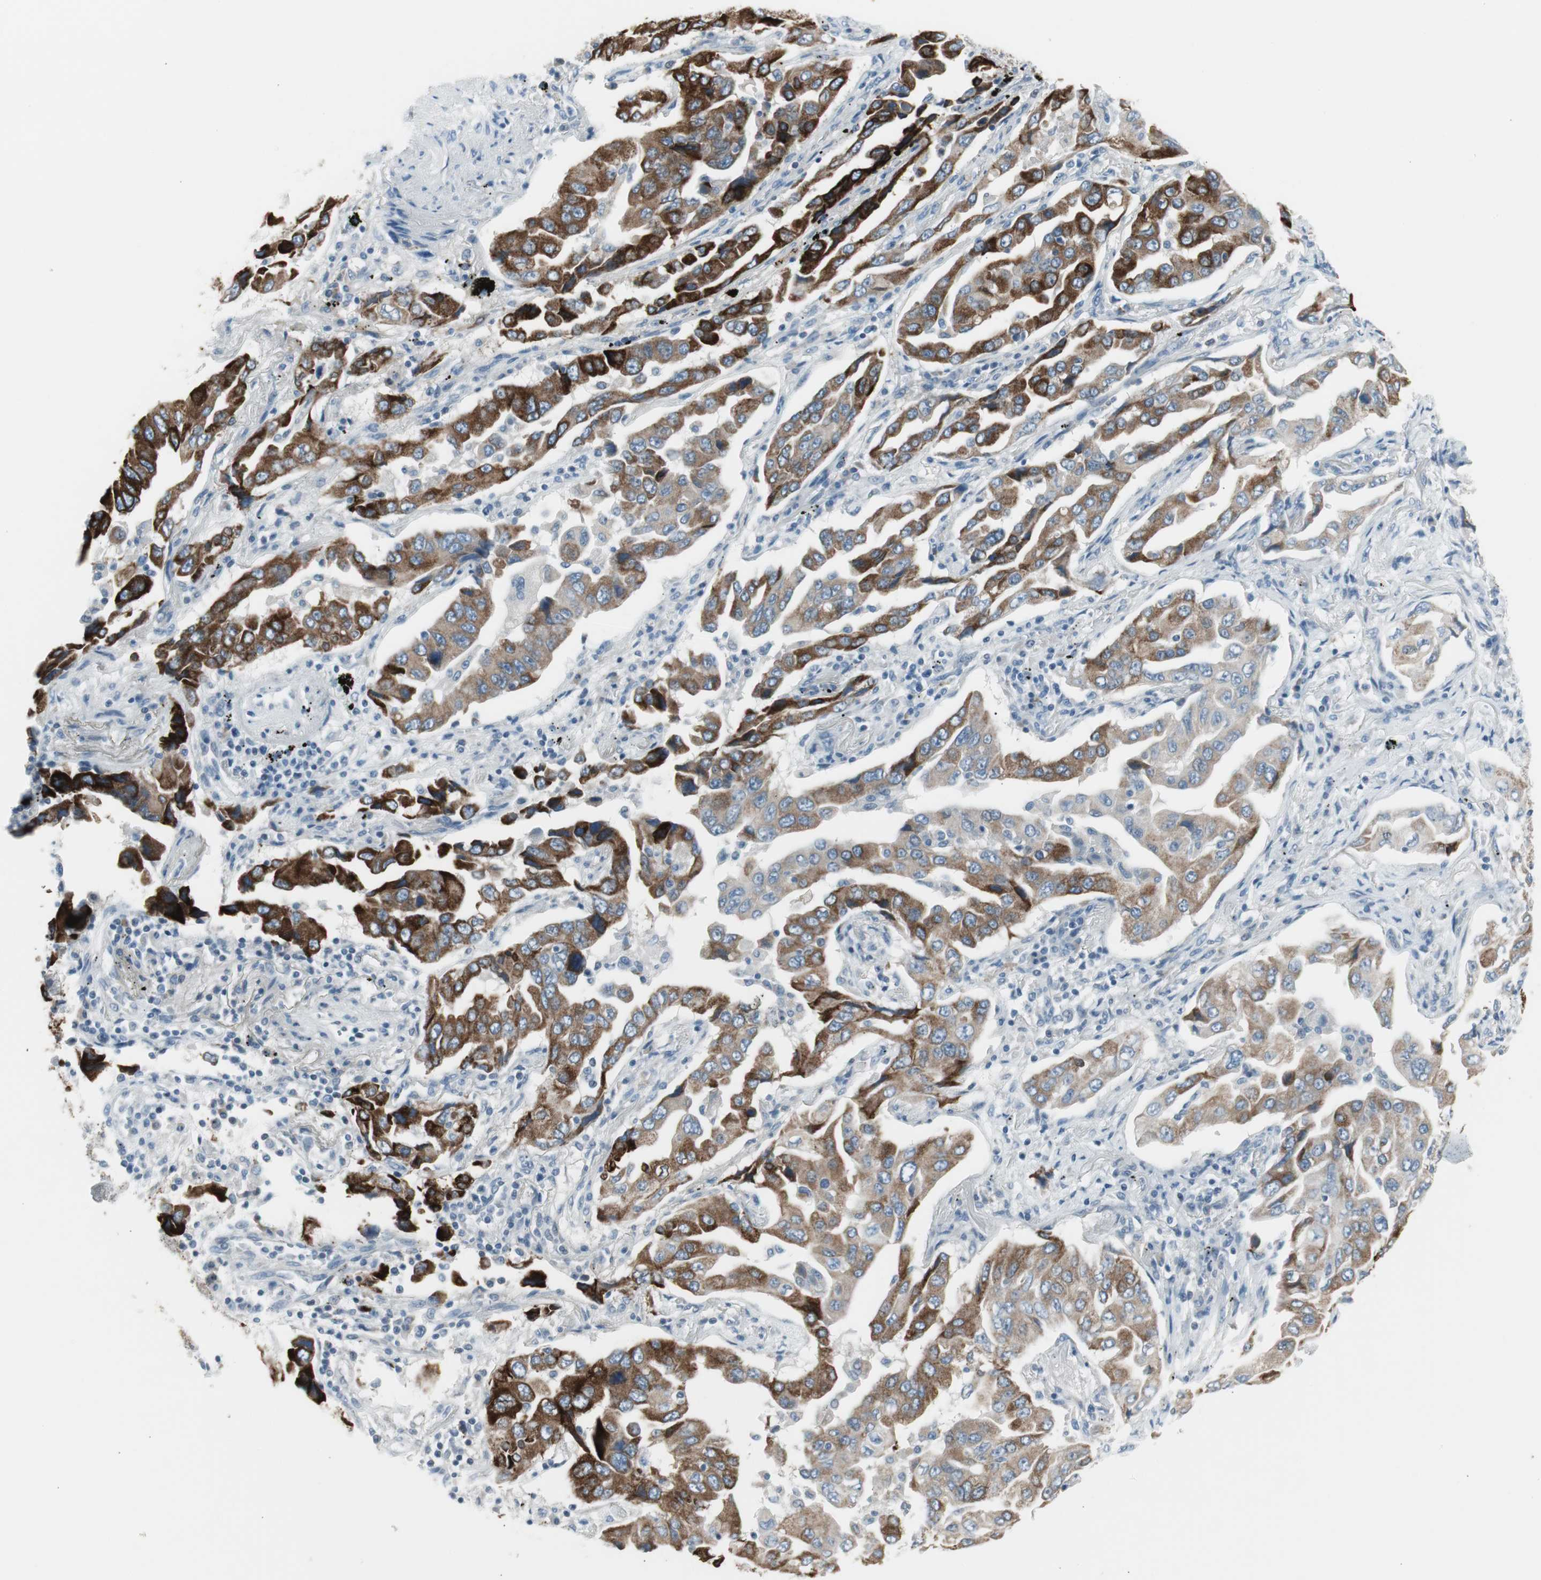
{"staining": {"intensity": "strong", "quantity": ">75%", "location": "cytoplasmic/membranous"}, "tissue": "lung cancer", "cell_type": "Tumor cells", "image_type": "cancer", "snomed": [{"axis": "morphology", "description": "Adenocarcinoma, NOS"}, {"axis": "topography", "description": "Lung"}], "caption": "The image demonstrates staining of lung cancer, revealing strong cytoplasmic/membranous protein expression (brown color) within tumor cells.", "gene": "AGR2", "patient": {"sex": "female", "age": 65}}